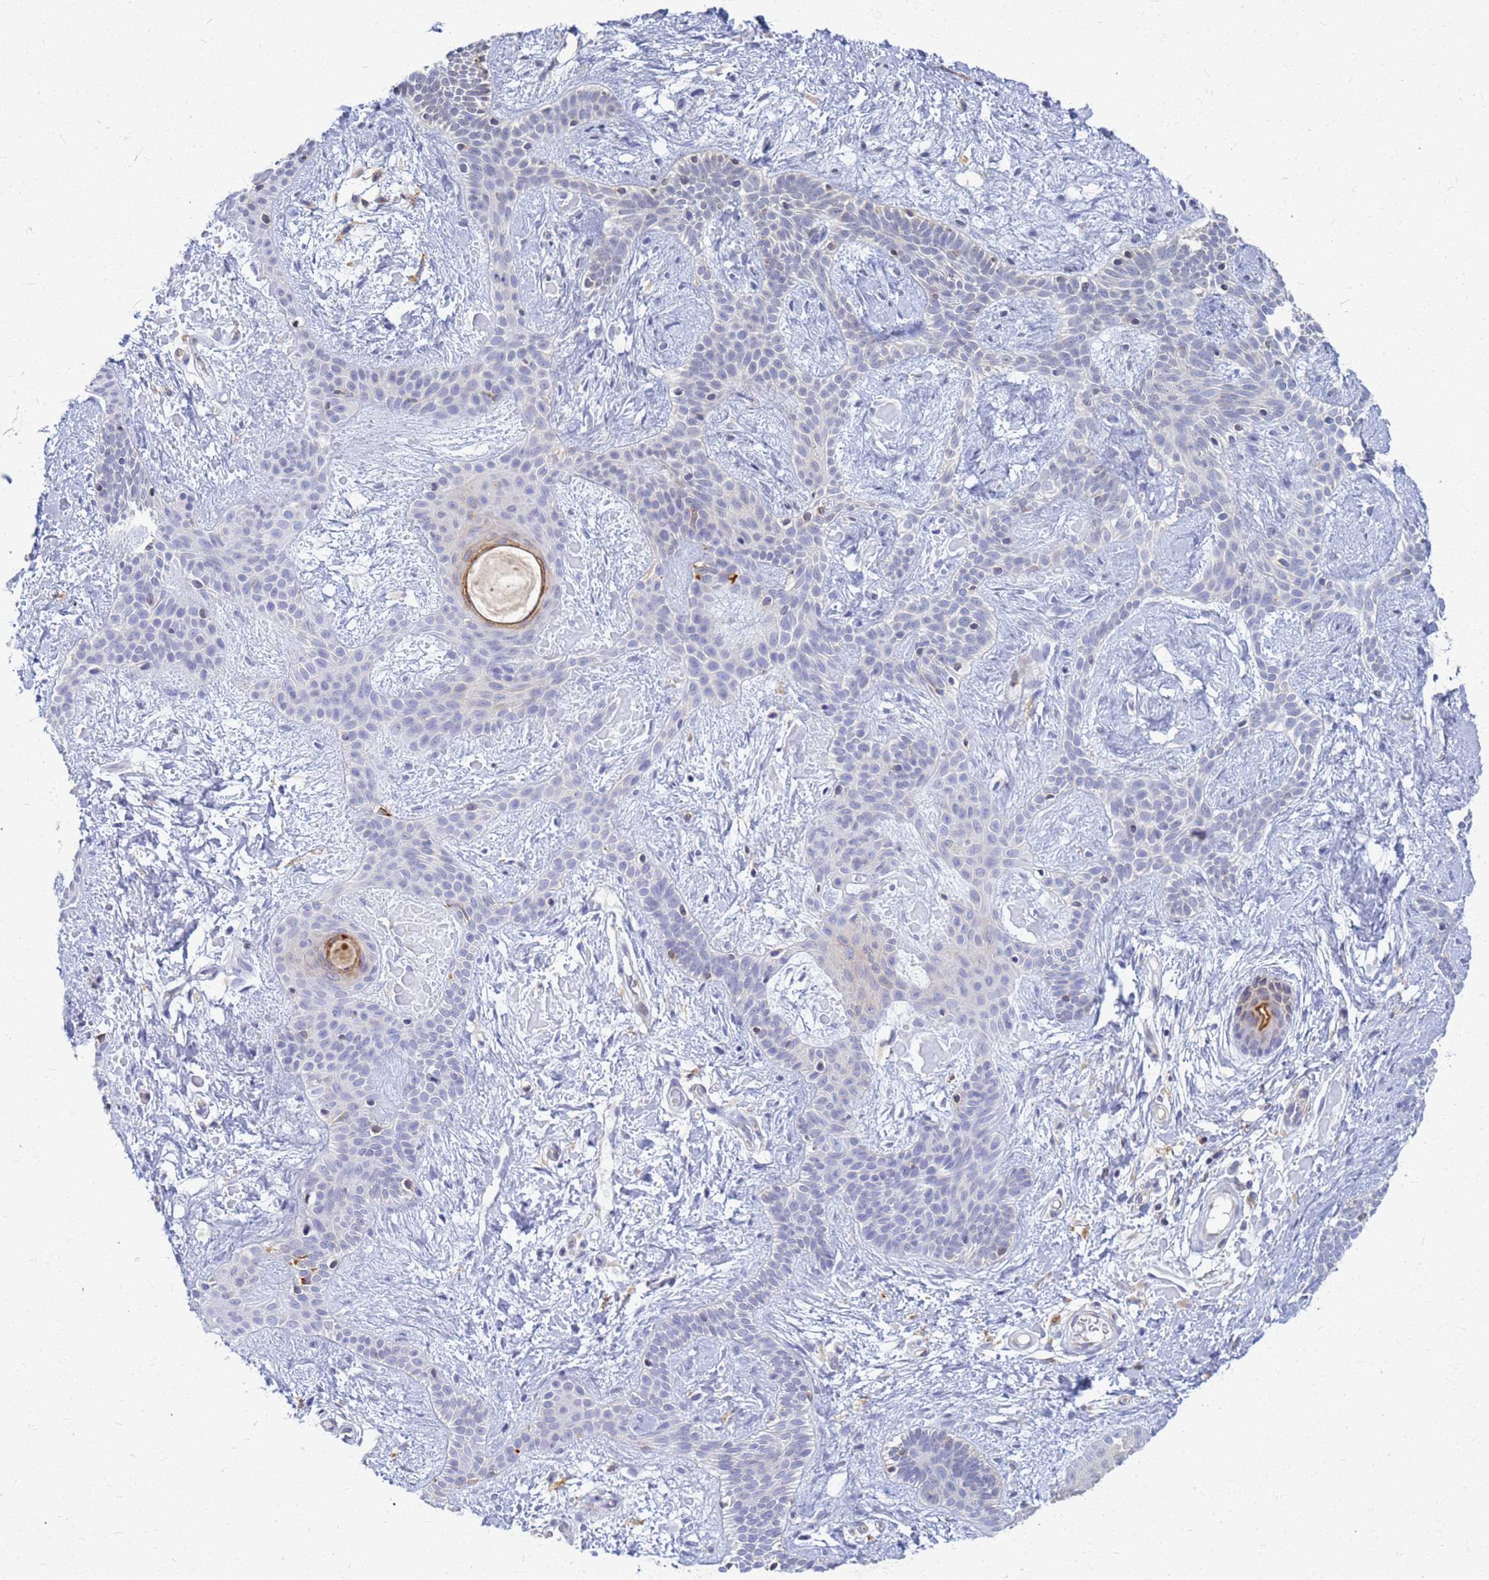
{"staining": {"intensity": "negative", "quantity": "none", "location": "none"}, "tissue": "skin cancer", "cell_type": "Tumor cells", "image_type": "cancer", "snomed": [{"axis": "morphology", "description": "Basal cell carcinoma"}, {"axis": "topography", "description": "Skin"}], "caption": "Immunohistochemistry (IHC) of human skin cancer shows no staining in tumor cells.", "gene": "ATP6V1E1", "patient": {"sex": "male", "age": 78}}